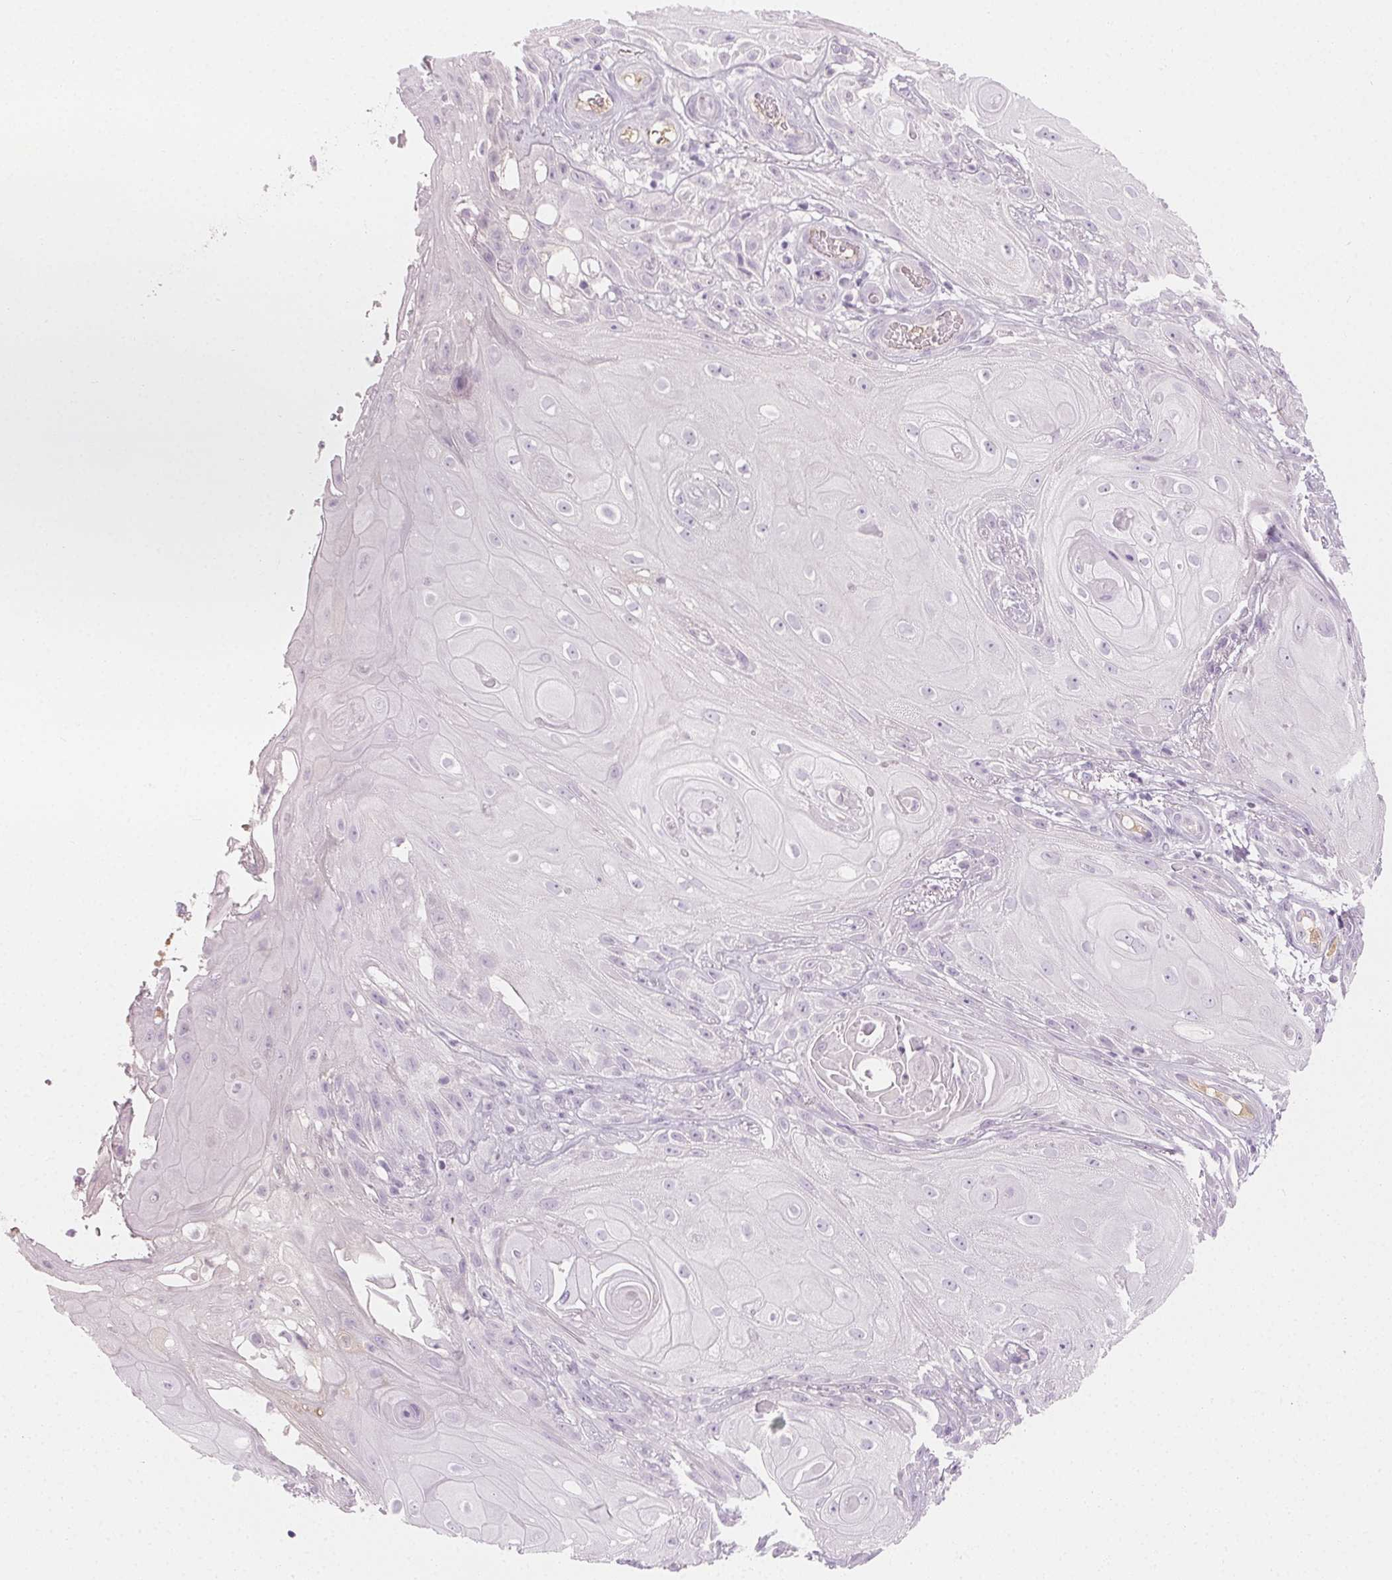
{"staining": {"intensity": "negative", "quantity": "none", "location": "none"}, "tissue": "skin cancer", "cell_type": "Tumor cells", "image_type": "cancer", "snomed": [{"axis": "morphology", "description": "Squamous cell carcinoma, NOS"}, {"axis": "topography", "description": "Skin"}], "caption": "This is a micrograph of immunohistochemistry staining of skin squamous cell carcinoma, which shows no staining in tumor cells.", "gene": "AFM", "patient": {"sex": "male", "age": 62}}